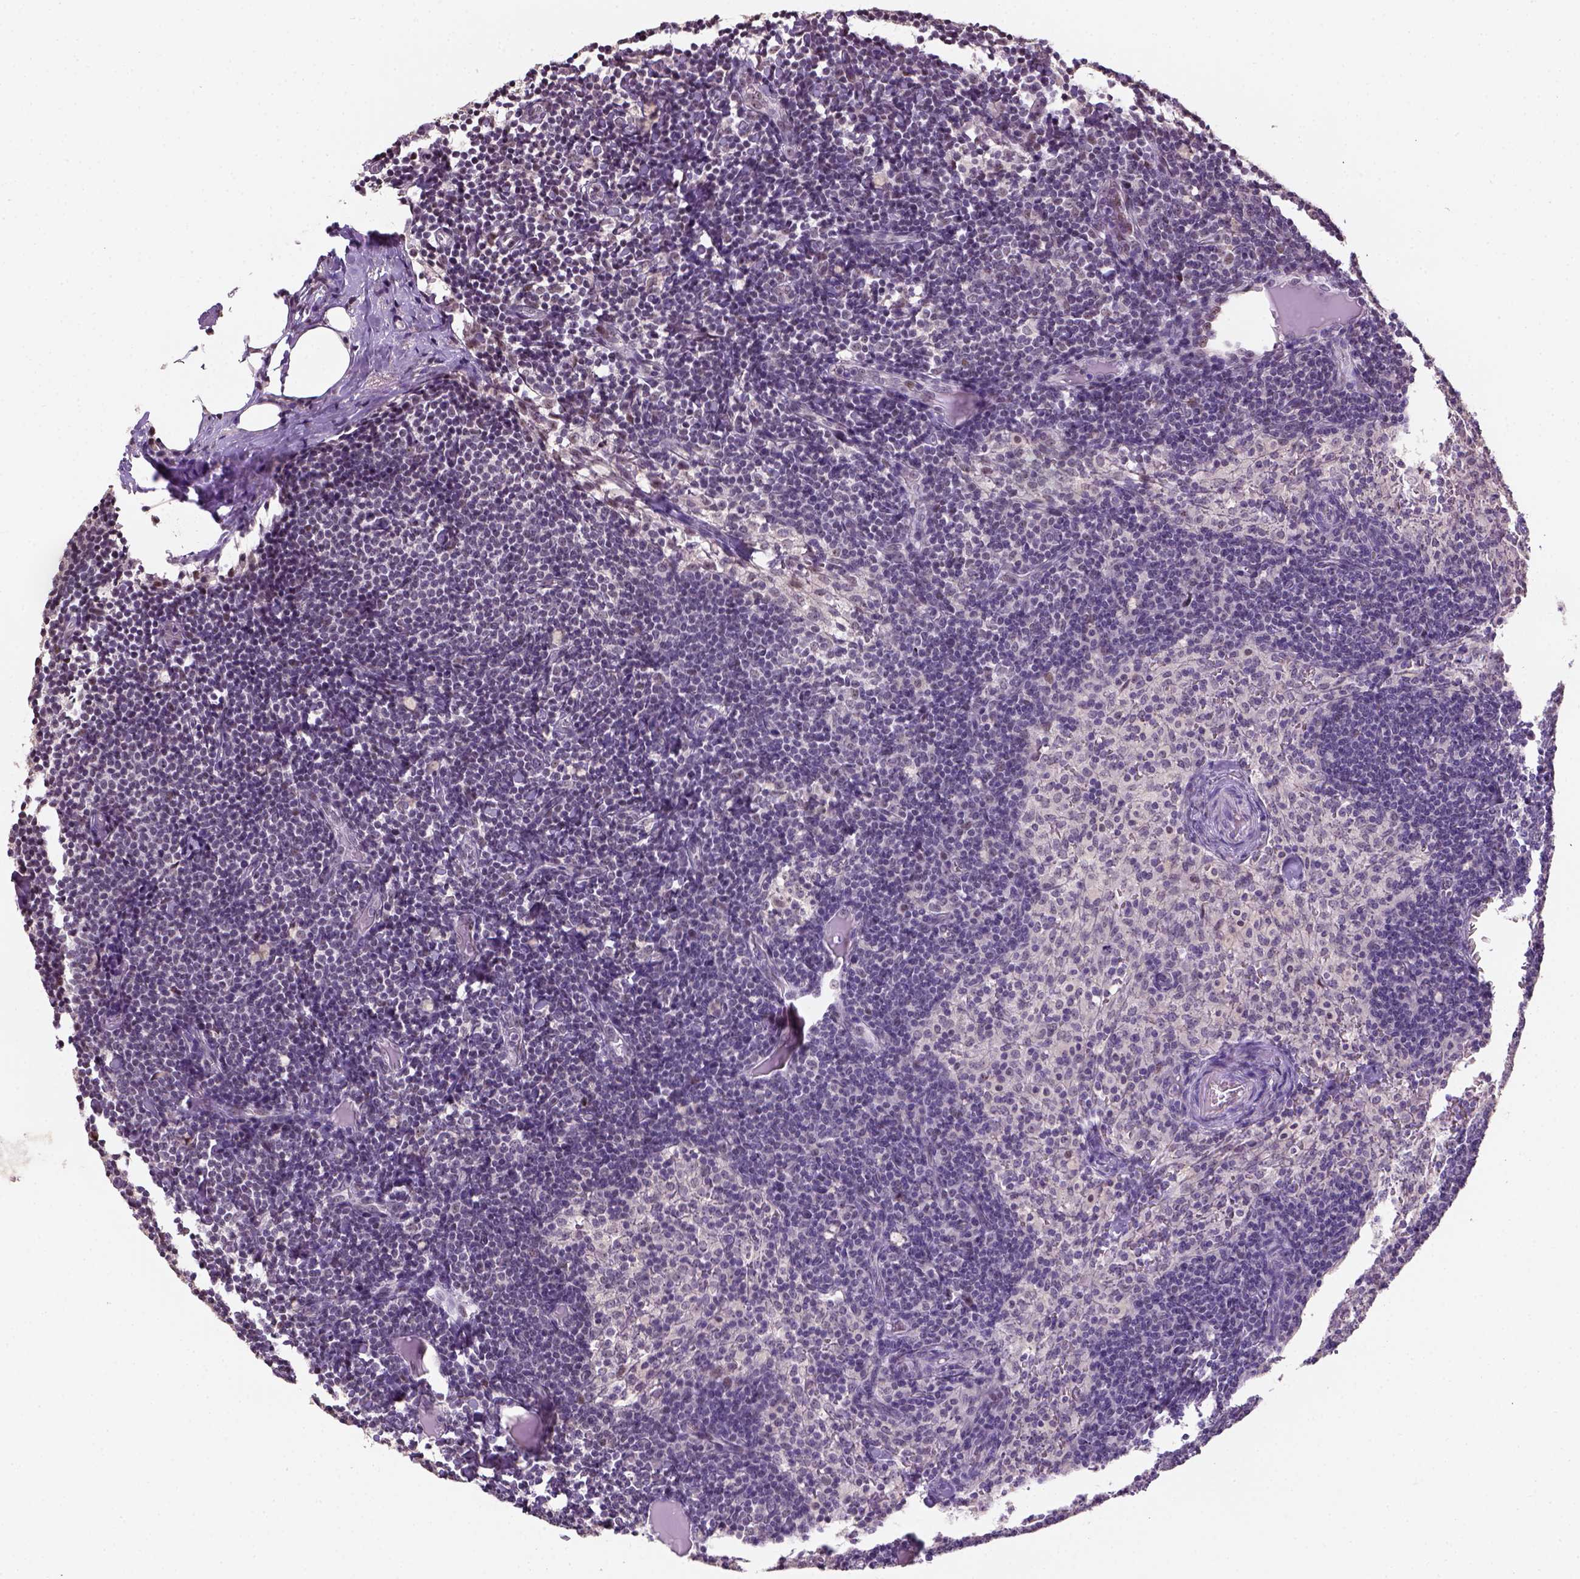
{"staining": {"intensity": "weak", "quantity": "25%-75%", "location": "nuclear"}, "tissue": "lymph node", "cell_type": "Germinal center cells", "image_type": "normal", "snomed": [{"axis": "morphology", "description": "Normal tissue, NOS"}, {"axis": "topography", "description": "Lymph node"}], "caption": "Weak nuclear staining is present in about 25%-75% of germinal center cells in unremarkable lymph node.", "gene": "DDX50", "patient": {"sex": "female", "age": 41}}